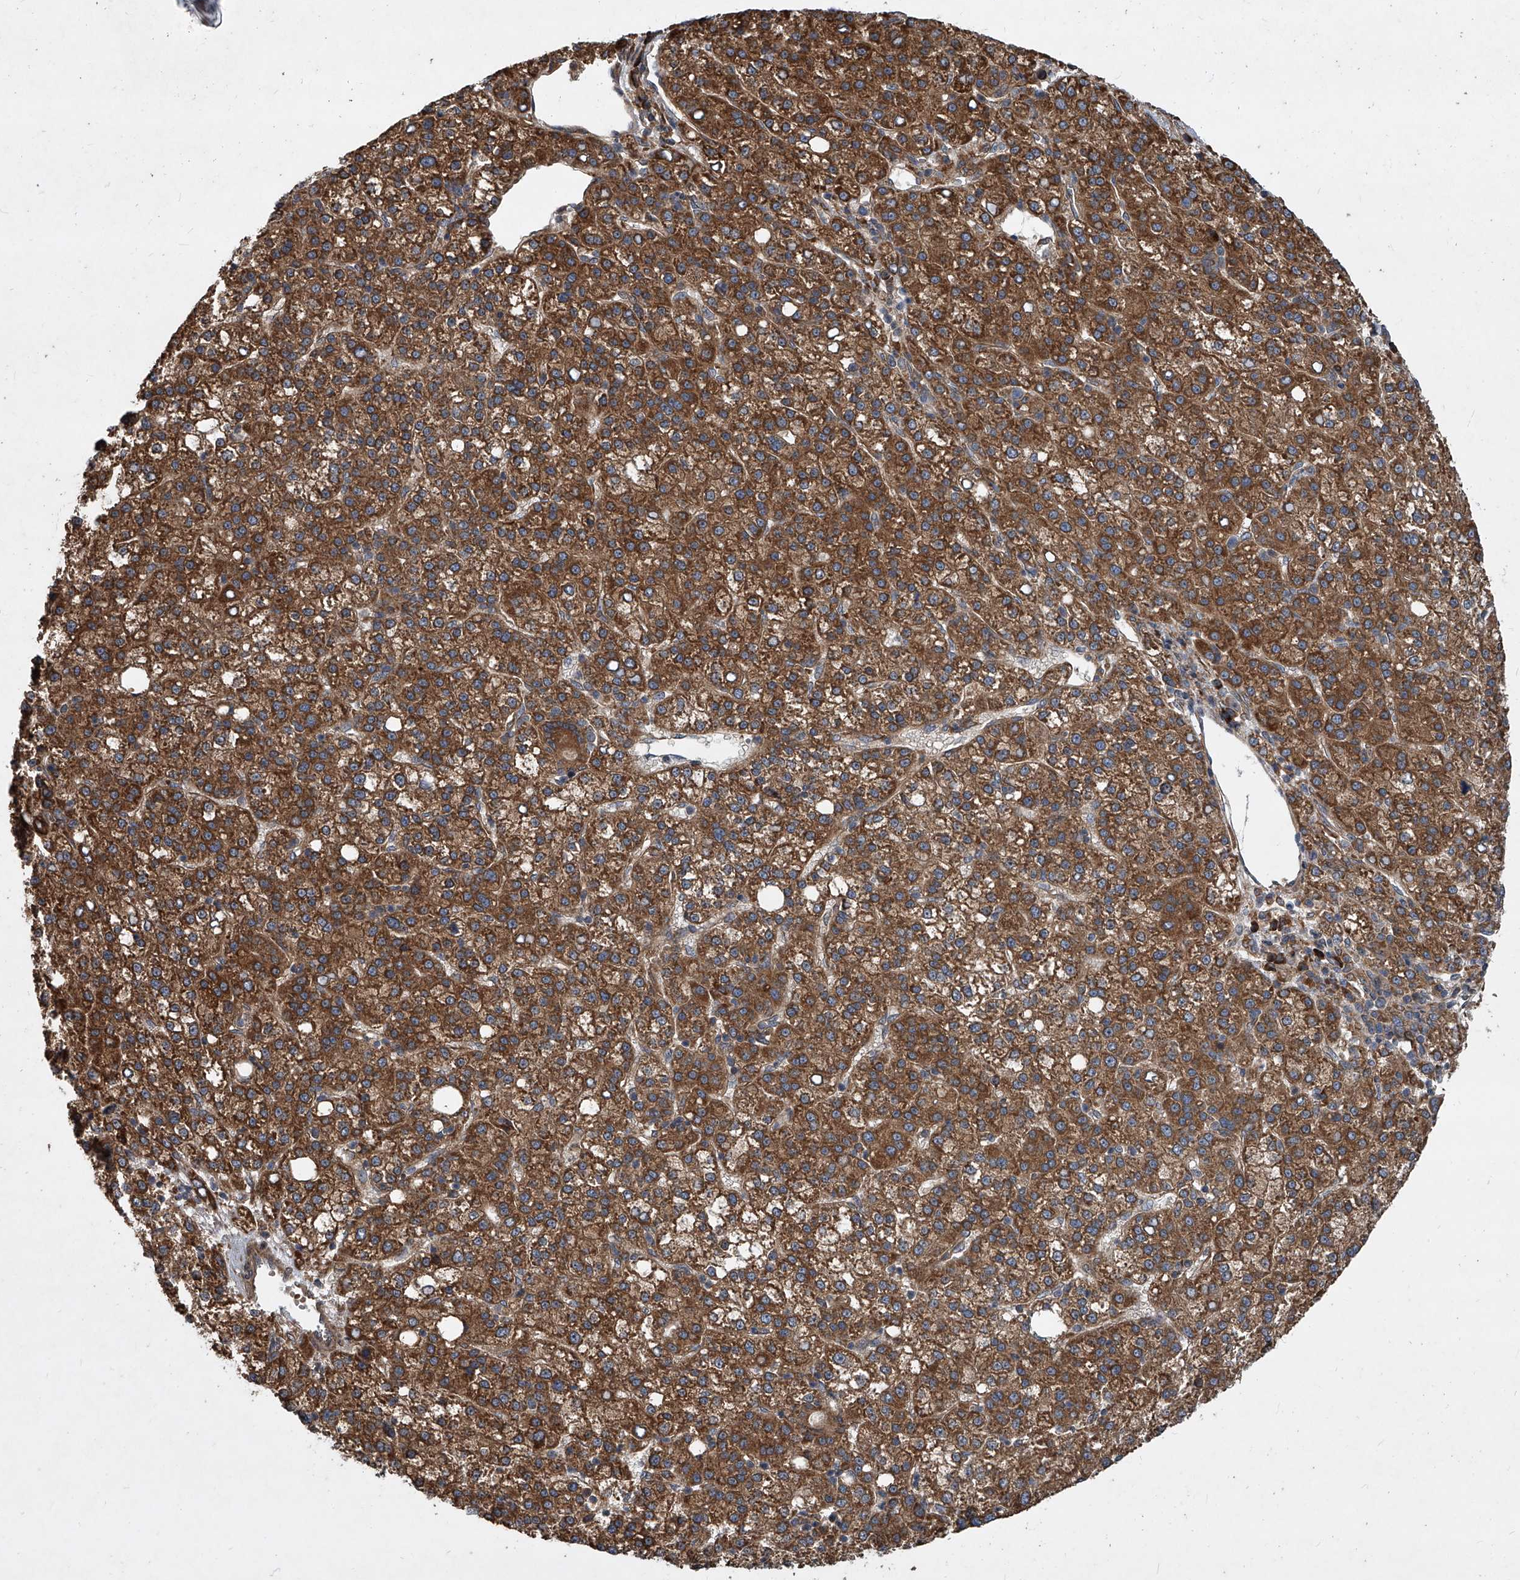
{"staining": {"intensity": "strong", "quantity": ">75%", "location": "cytoplasmic/membranous"}, "tissue": "liver cancer", "cell_type": "Tumor cells", "image_type": "cancer", "snomed": [{"axis": "morphology", "description": "Carcinoma, Hepatocellular, NOS"}, {"axis": "topography", "description": "Liver"}], "caption": "Immunohistochemistry histopathology image of human liver hepatocellular carcinoma stained for a protein (brown), which demonstrates high levels of strong cytoplasmic/membranous staining in approximately >75% of tumor cells.", "gene": "EVA1C", "patient": {"sex": "female", "age": 58}}